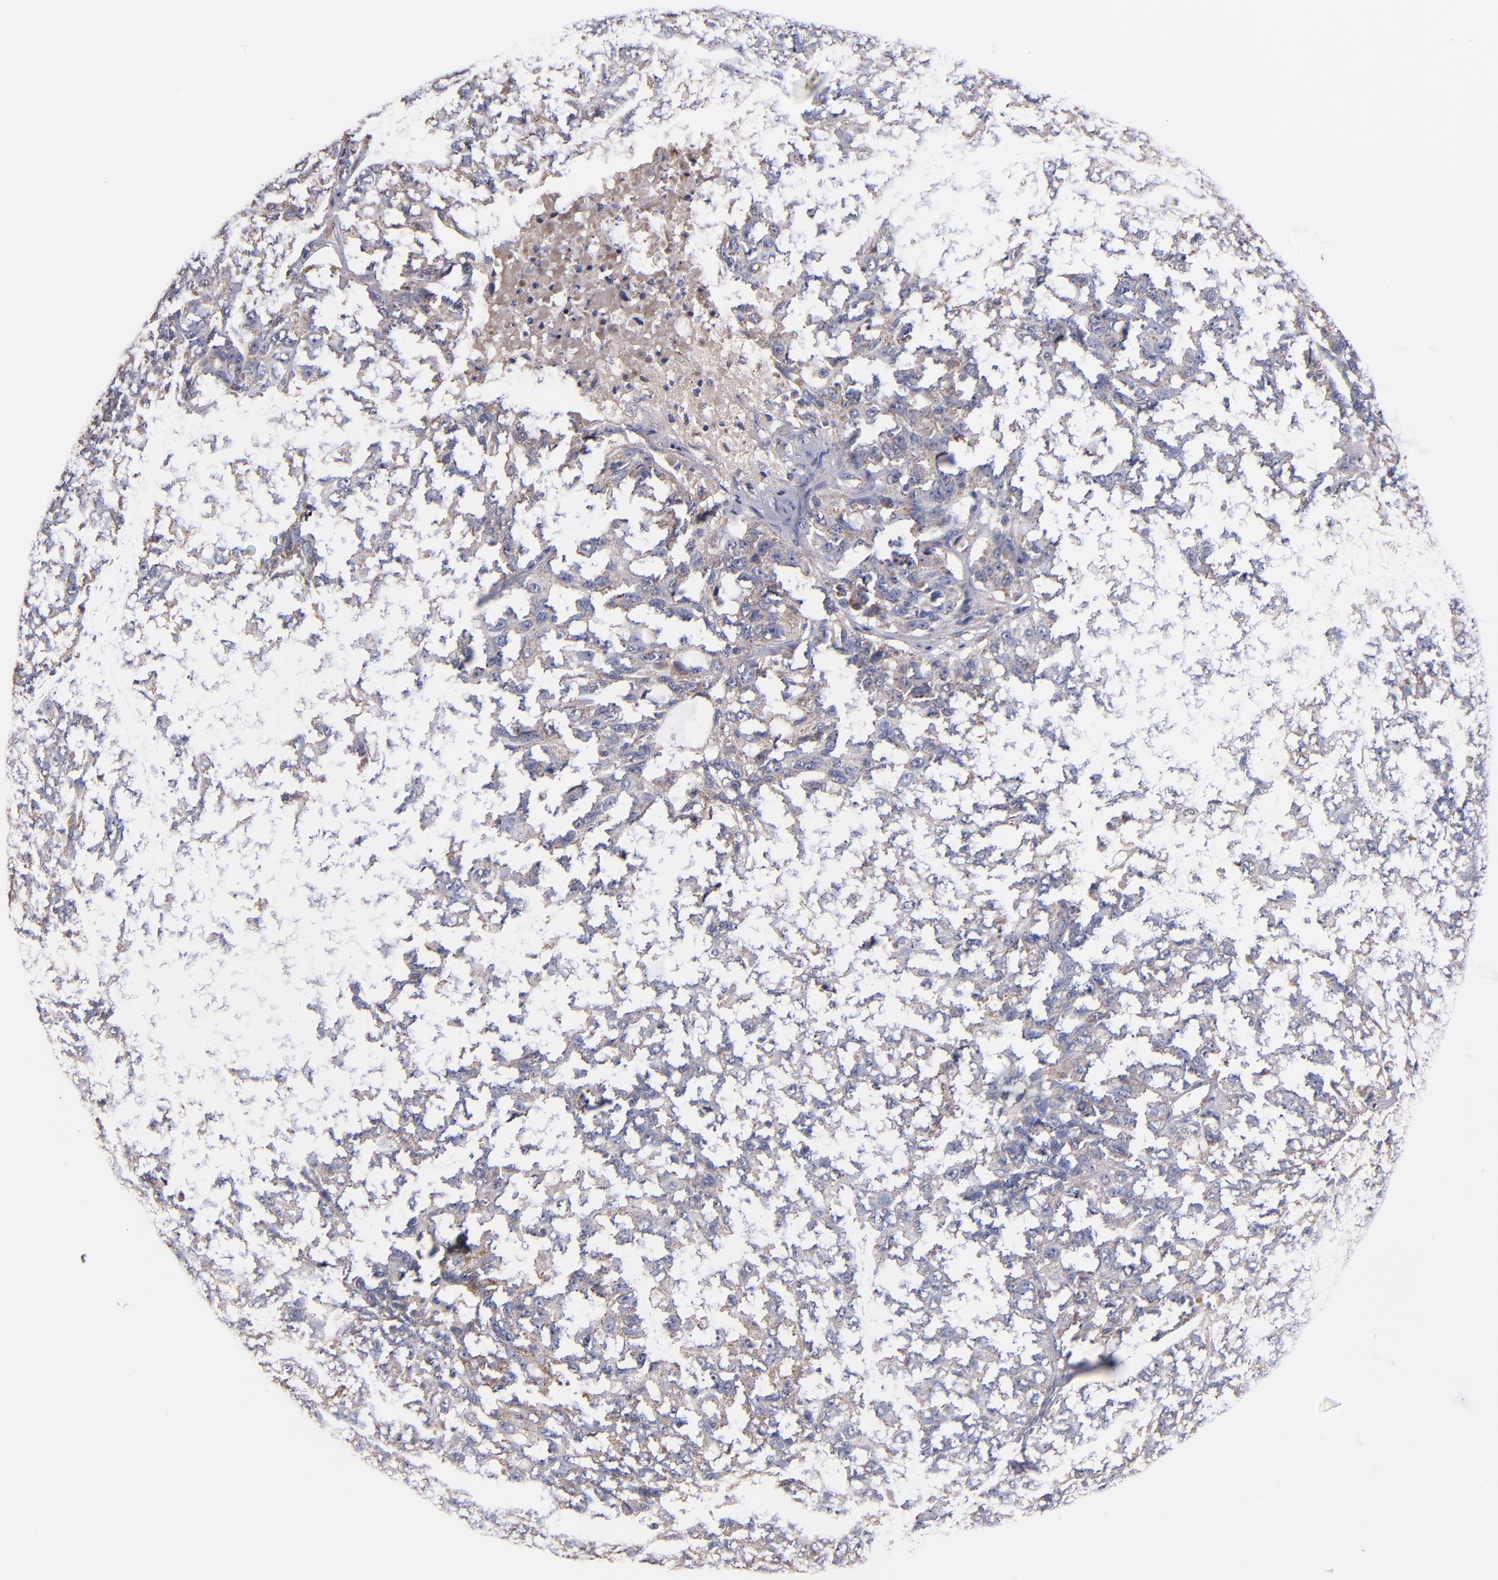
{"staining": {"intensity": "weak", "quantity": ">75%", "location": "cytoplasmic/membranous"}, "tissue": "ovarian cancer", "cell_type": "Tumor cells", "image_type": "cancer", "snomed": [{"axis": "morphology", "description": "Cystadenocarcinoma, serous, NOS"}, {"axis": "topography", "description": "Ovary"}], "caption": "Immunohistochemistry of human ovarian cancer reveals low levels of weak cytoplasmic/membranous staining in about >75% of tumor cells.", "gene": "DIABLO", "patient": {"sex": "female", "age": 71}}